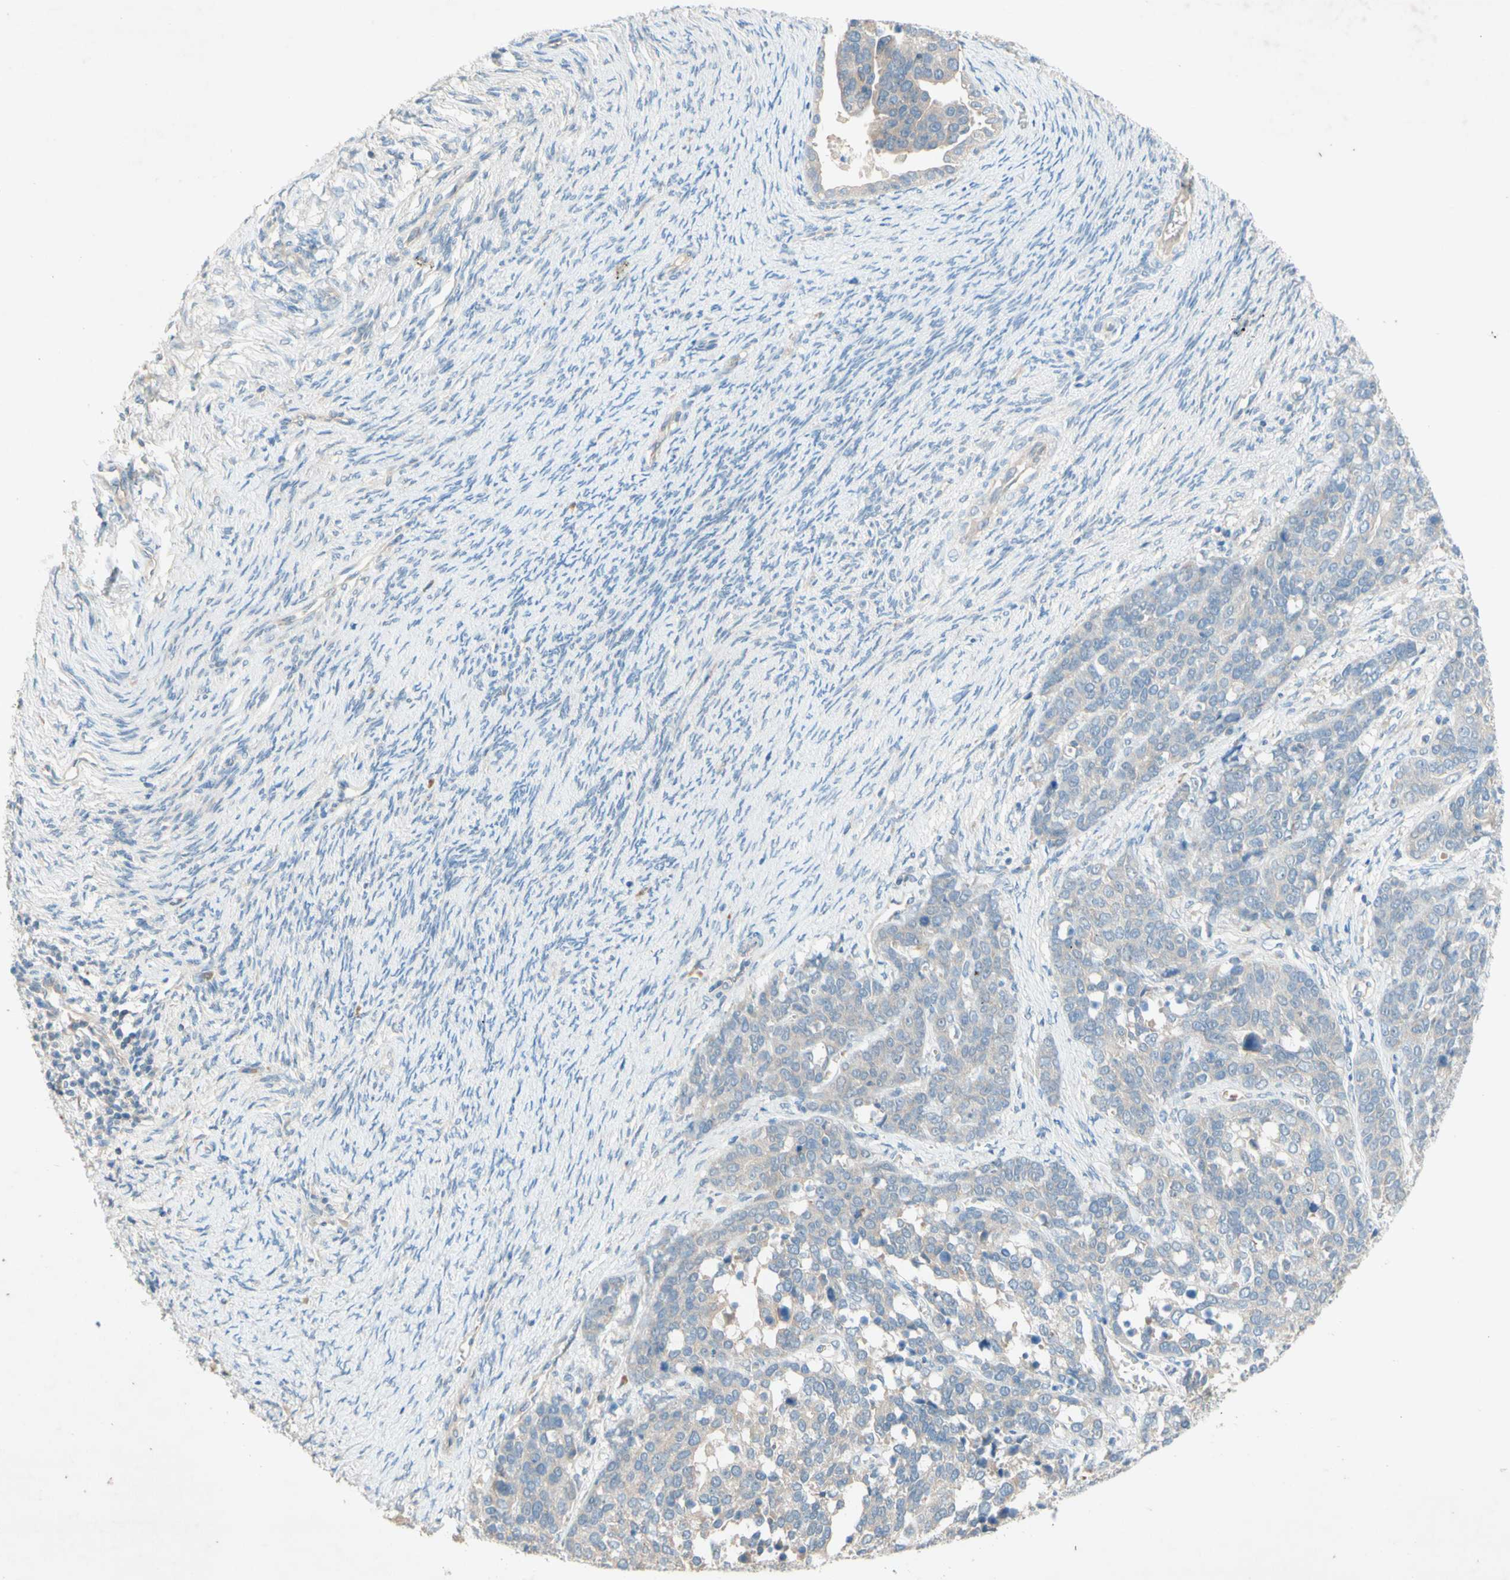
{"staining": {"intensity": "weak", "quantity": "<25%", "location": "cytoplasmic/membranous"}, "tissue": "ovarian cancer", "cell_type": "Tumor cells", "image_type": "cancer", "snomed": [{"axis": "morphology", "description": "Cystadenocarcinoma, serous, NOS"}, {"axis": "topography", "description": "Ovary"}], "caption": "IHC of human ovarian cancer demonstrates no expression in tumor cells. (DAB immunohistochemistry, high magnification).", "gene": "IL2", "patient": {"sex": "female", "age": 44}}